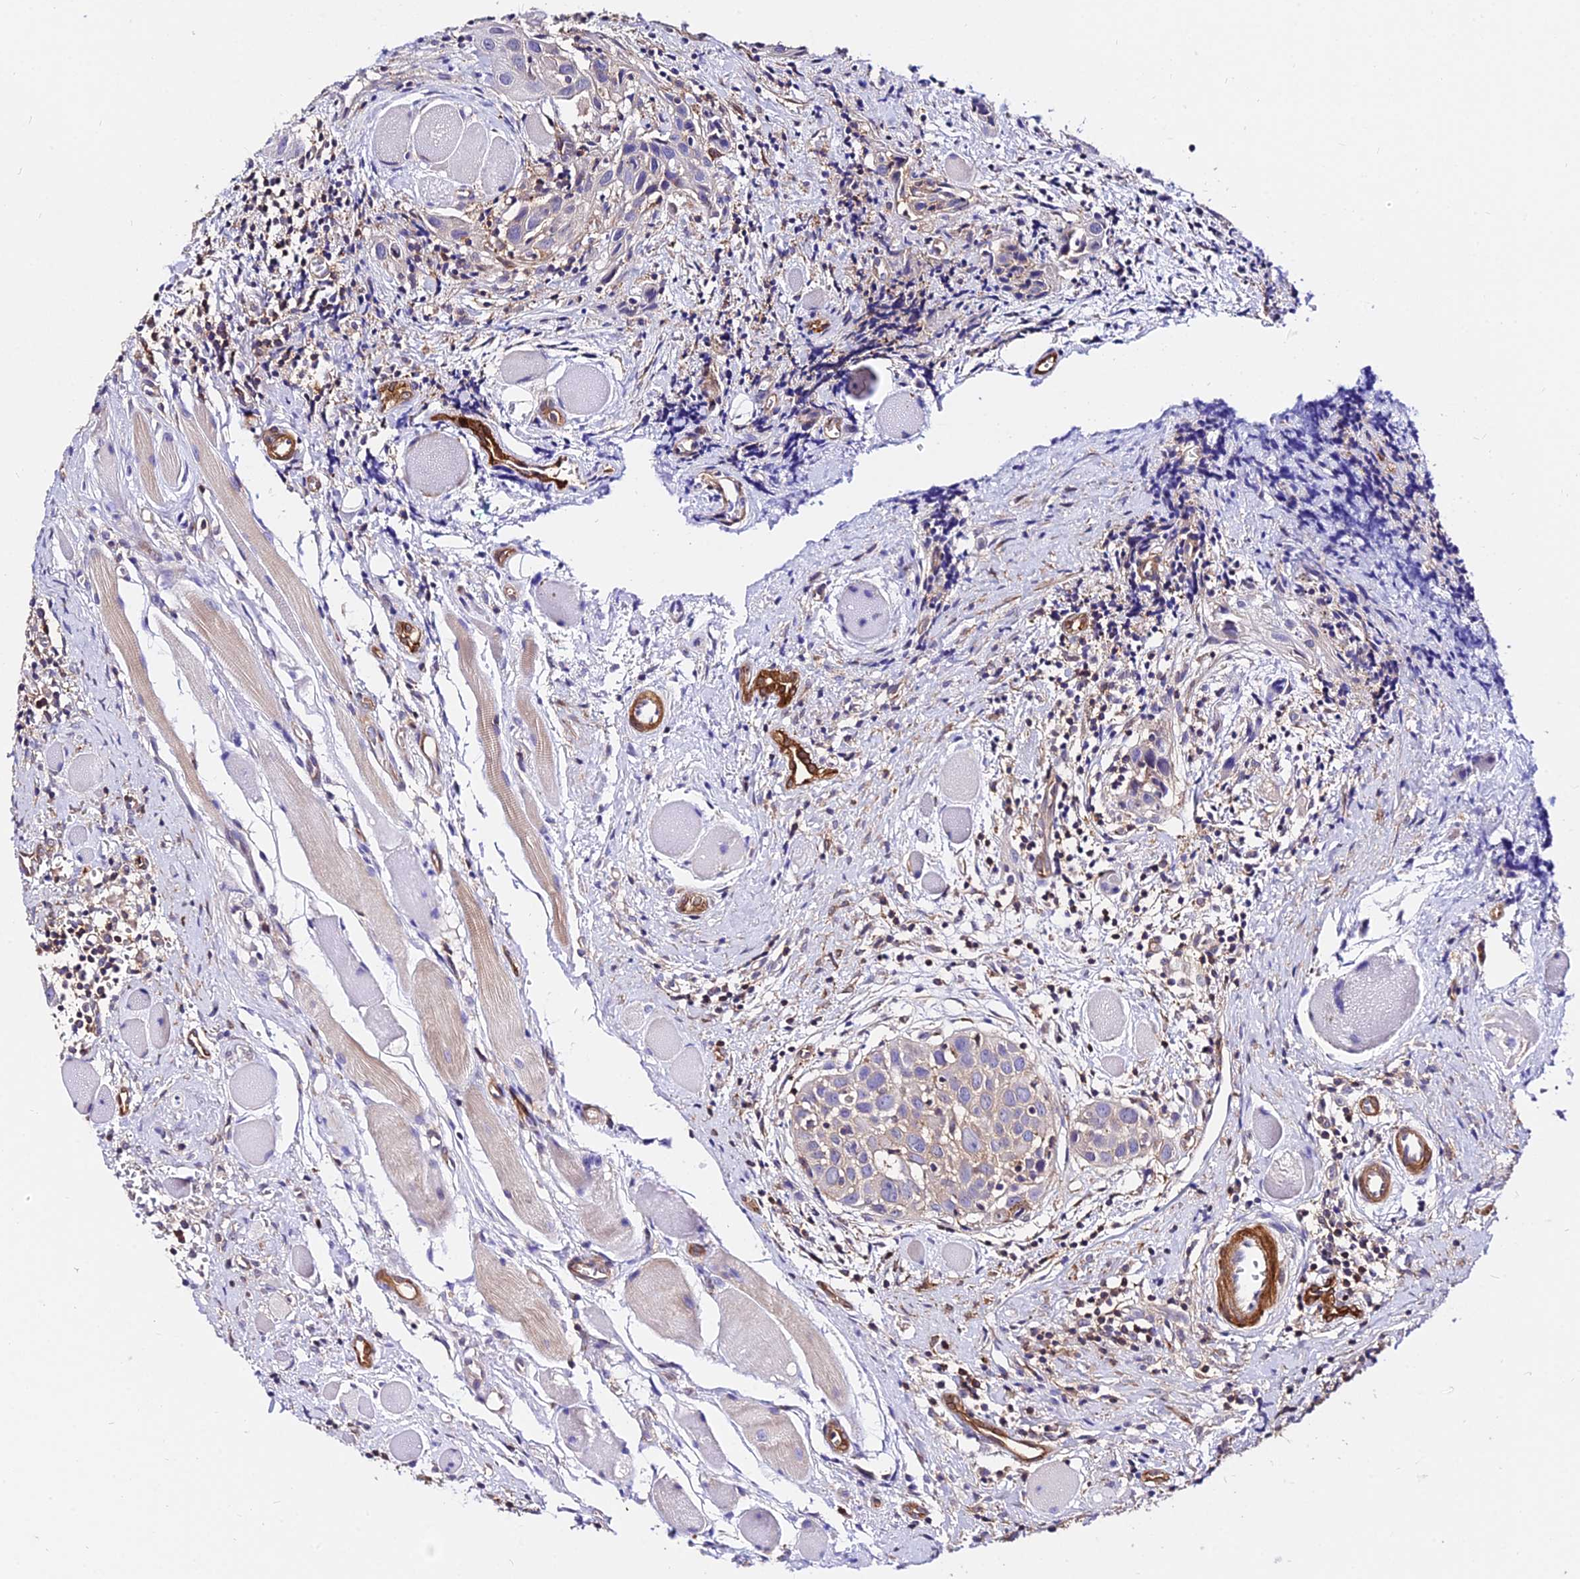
{"staining": {"intensity": "negative", "quantity": "none", "location": "none"}, "tissue": "head and neck cancer", "cell_type": "Tumor cells", "image_type": "cancer", "snomed": [{"axis": "morphology", "description": "Squamous cell carcinoma, NOS"}, {"axis": "topography", "description": "Oral tissue"}, {"axis": "topography", "description": "Head-Neck"}], "caption": "Immunohistochemistry (IHC) histopathology image of head and neck cancer stained for a protein (brown), which demonstrates no staining in tumor cells.", "gene": "CSRP1", "patient": {"sex": "female", "age": 50}}